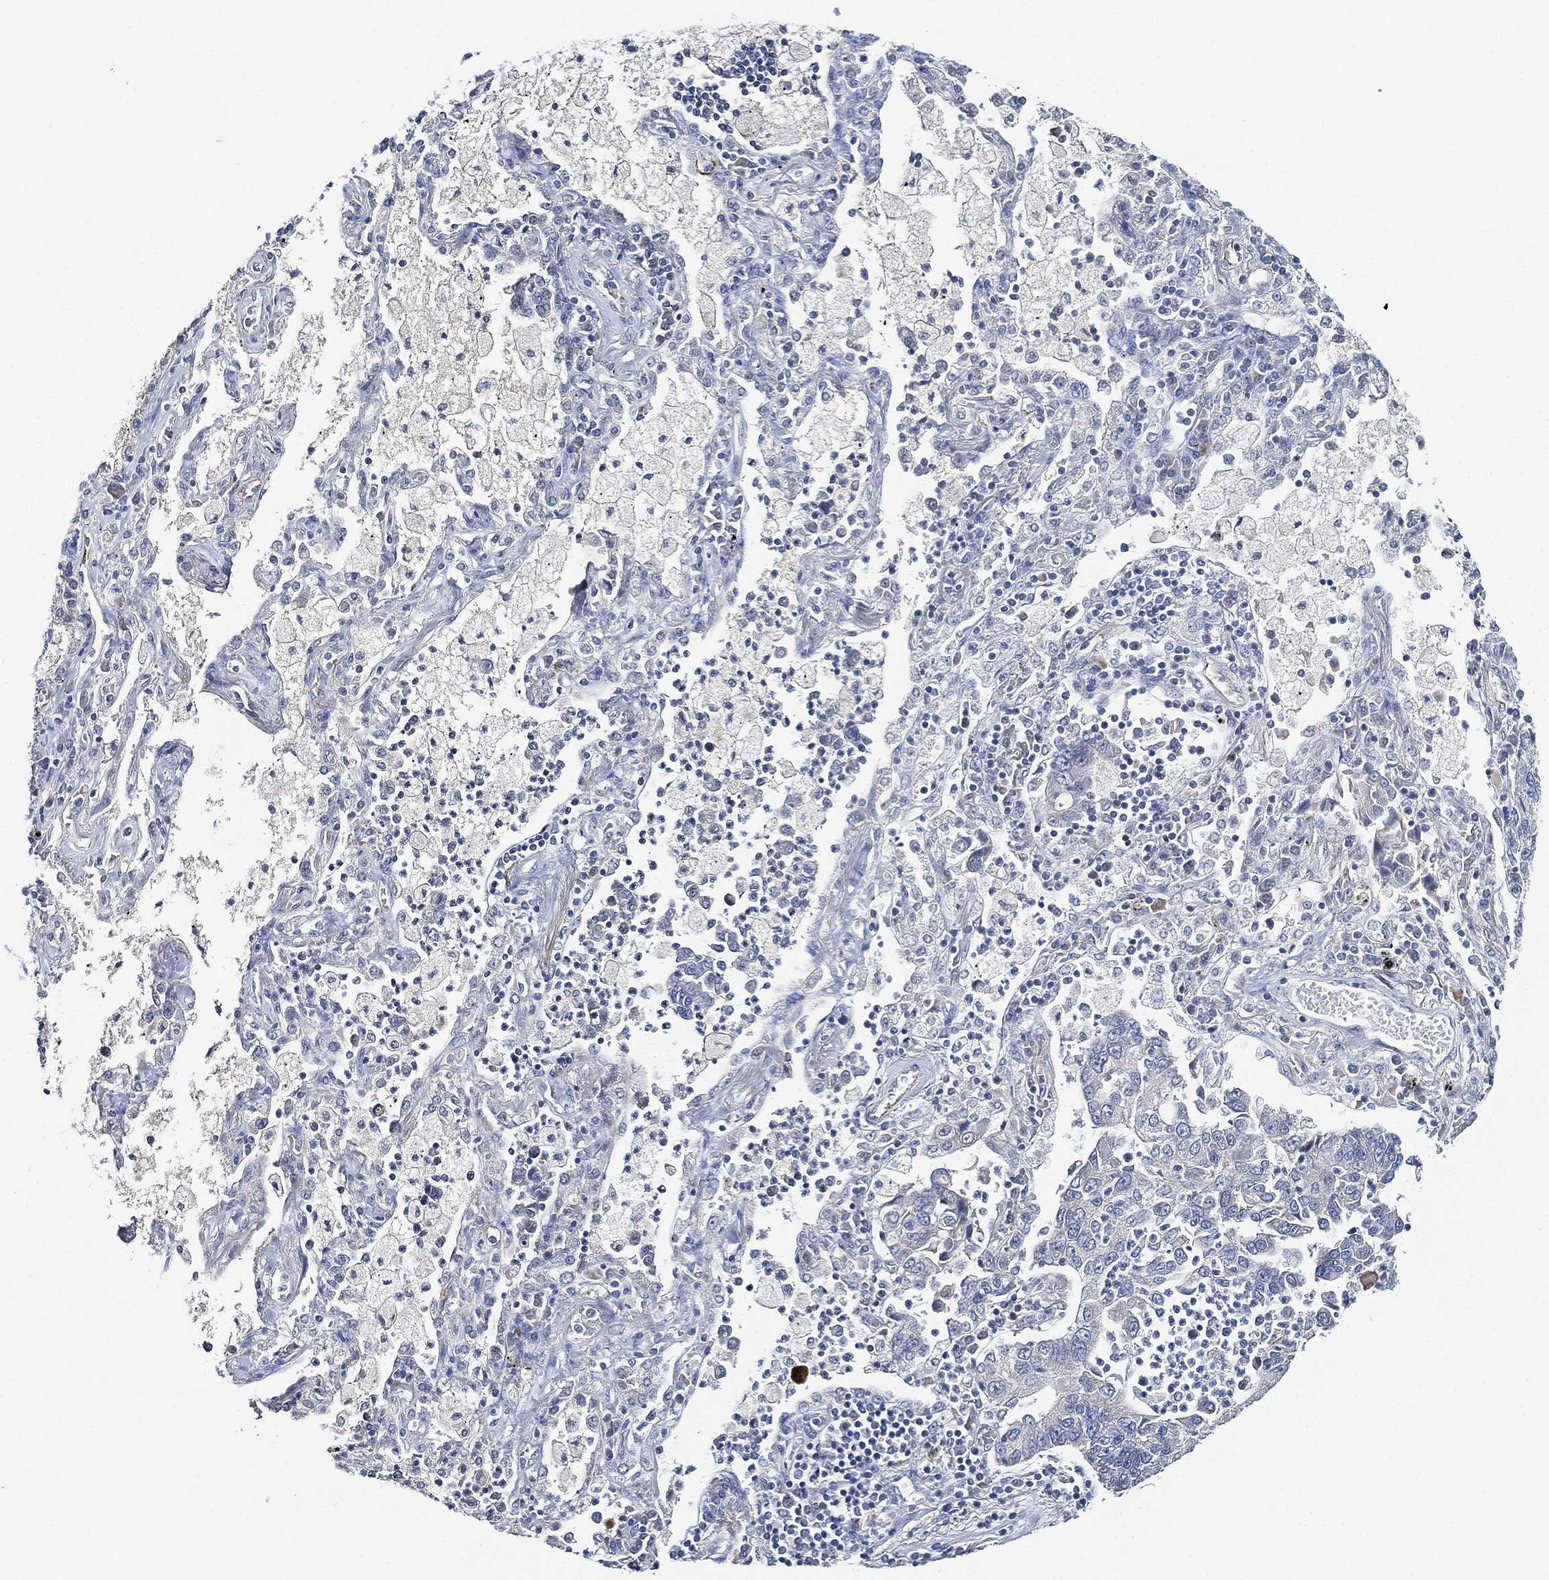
{"staining": {"intensity": "negative", "quantity": "none", "location": "none"}, "tissue": "lung cancer", "cell_type": "Tumor cells", "image_type": "cancer", "snomed": [{"axis": "morphology", "description": "Adenocarcinoma, NOS"}, {"axis": "topography", "description": "Lung"}], "caption": "Tumor cells are negative for protein expression in human adenocarcinoma (lung).", "gene": "THSD1", "patient": {"sex": "female", "age": 57}}